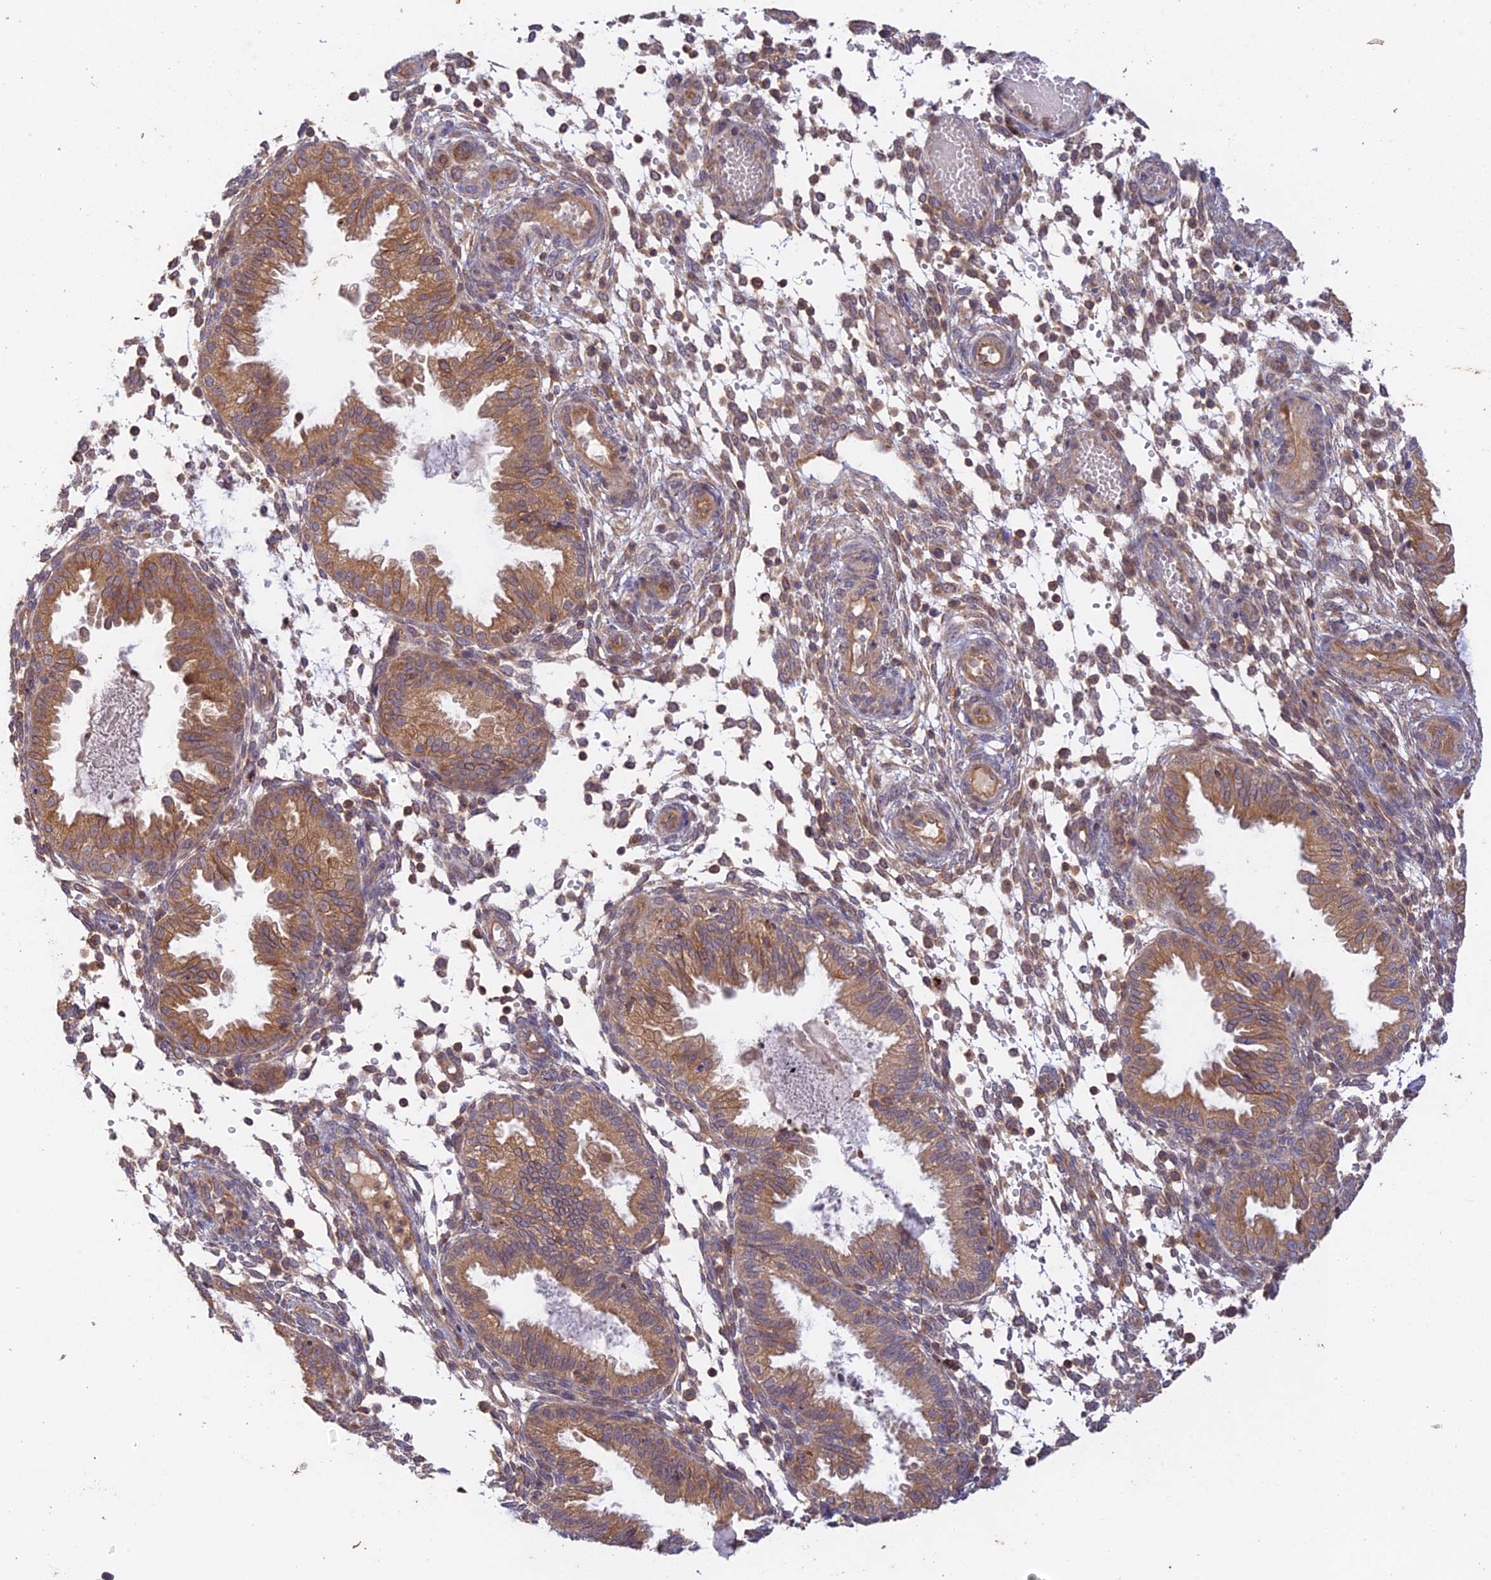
{"staining": {"intensity": "moderate", "quantity": "25%-75%", "location": "cytoplasmic/membranous"}, "tissue": "endometrium", "cell_type": "Cells in endometrial stroma", "image_type": "normal", "snomed": [{"axis": "morphology", "description": "Normal tissue, NOS"}, {"axis": "topography", "description": "Endometrium"}], "caption": "Endometrium stained with IHC reveals moderate cytoplasmic/membranous expression in approximately 25%-75% of cells in endometrial stroma. The staining was performed using DAB (3,3'-diaminobenzidine), with brown indicating positive protein expression. Nuclei are stained blue with hematoxylin.", "gene": "MYO9A", "patient": {"sex": "female", "age": 33}}